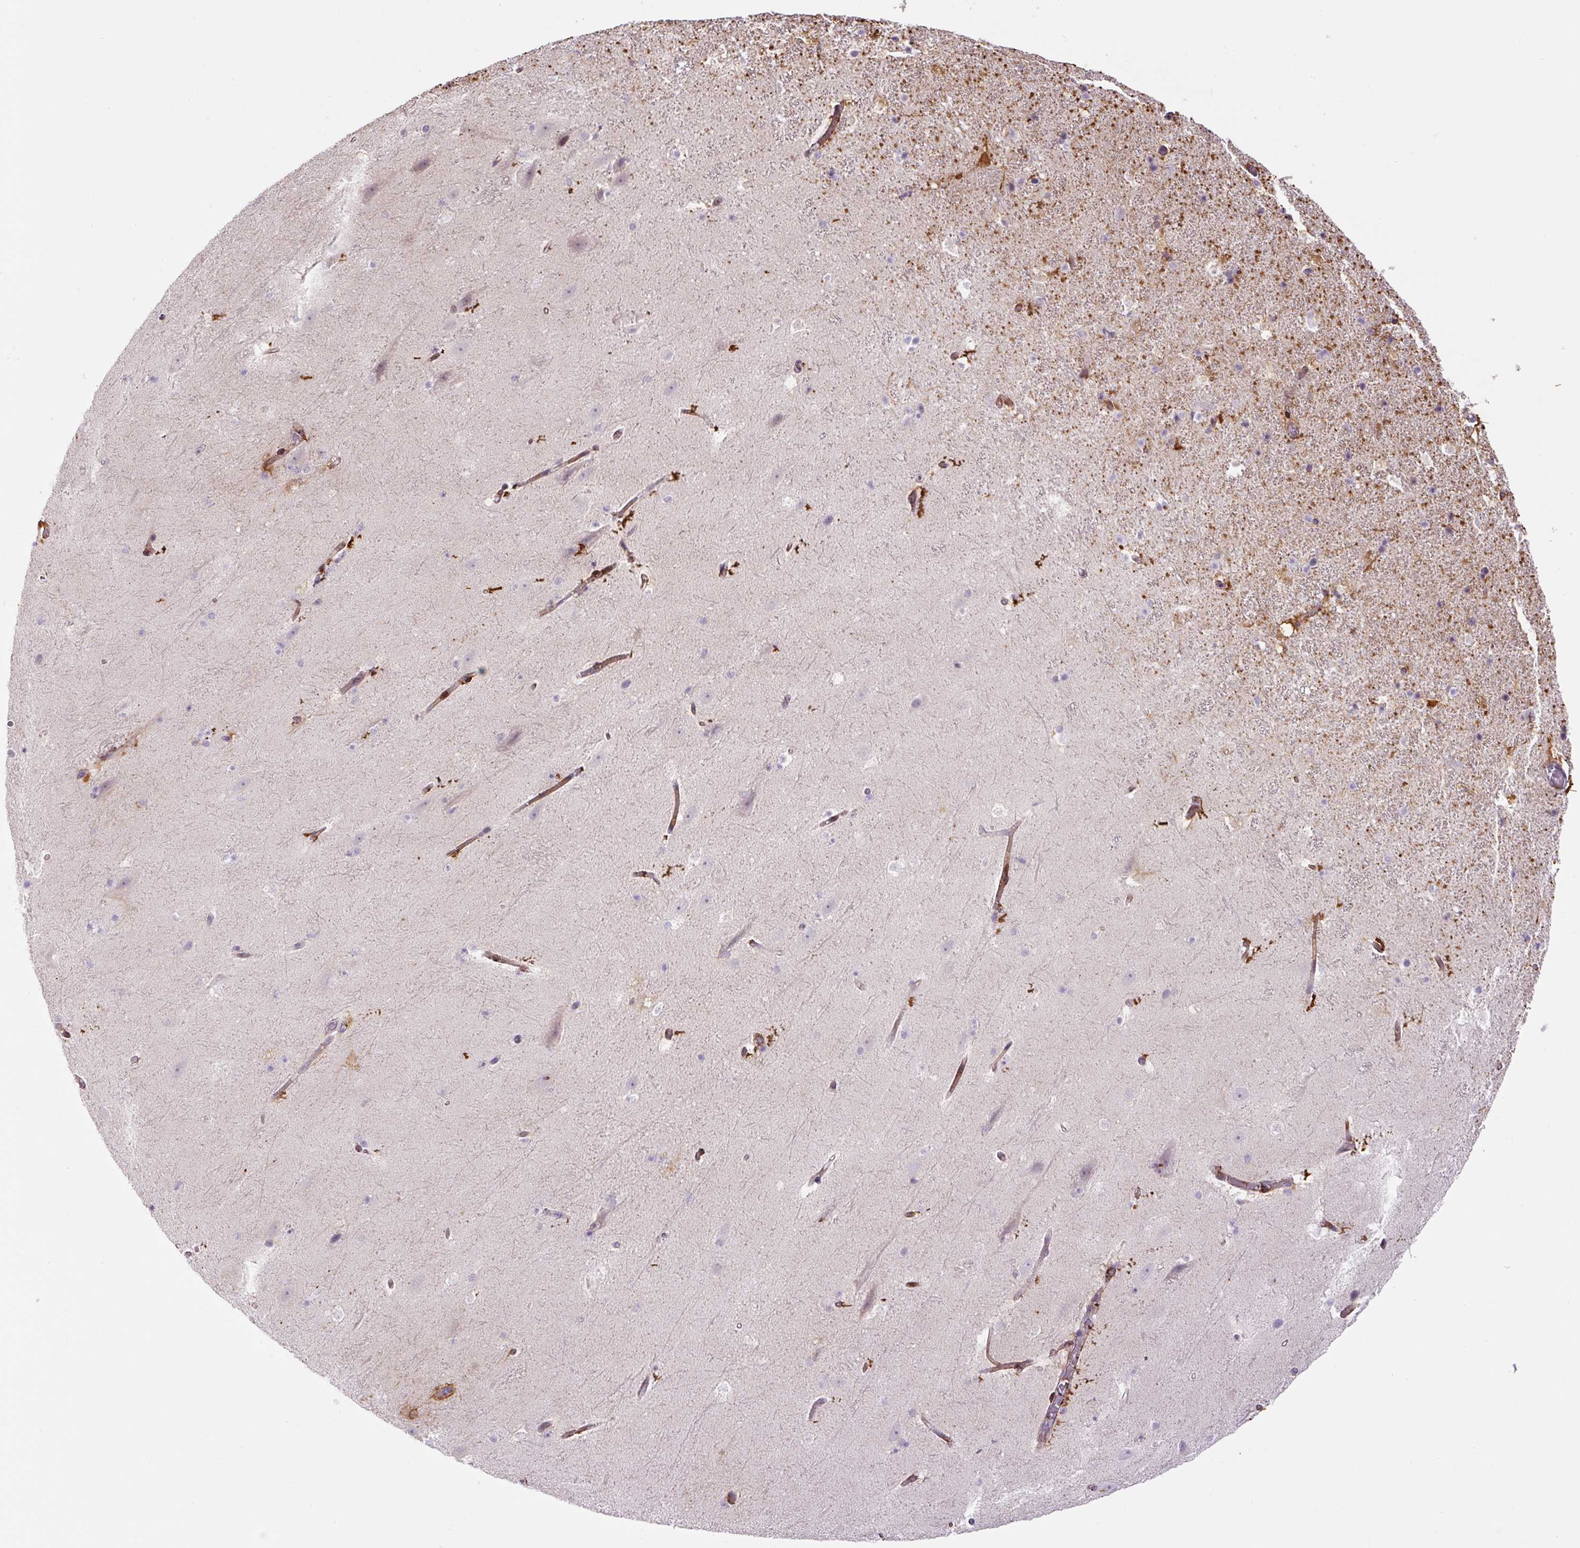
{"staining": {"intensity": "negative", "quantity": "none", "location": "none"}, "tissue": "hippocampus", "cell_type": "Glial cells", "image_type": "normal", "snomed": [{"axis": "morphology", "description": "Normal tissue, NOS"}, {"axis": "topography", "description": "Hippocampus"}], "caption": "Photomicrograph shows no protein positivity in glial cells of normal hippocampus. (Brightfield microscopy of DAB (3,3'-diaminobenzidine) immunohistochemistry at high magnification).", "gene": "DISP3", "patient": {"sex": "male", "age": 37}}